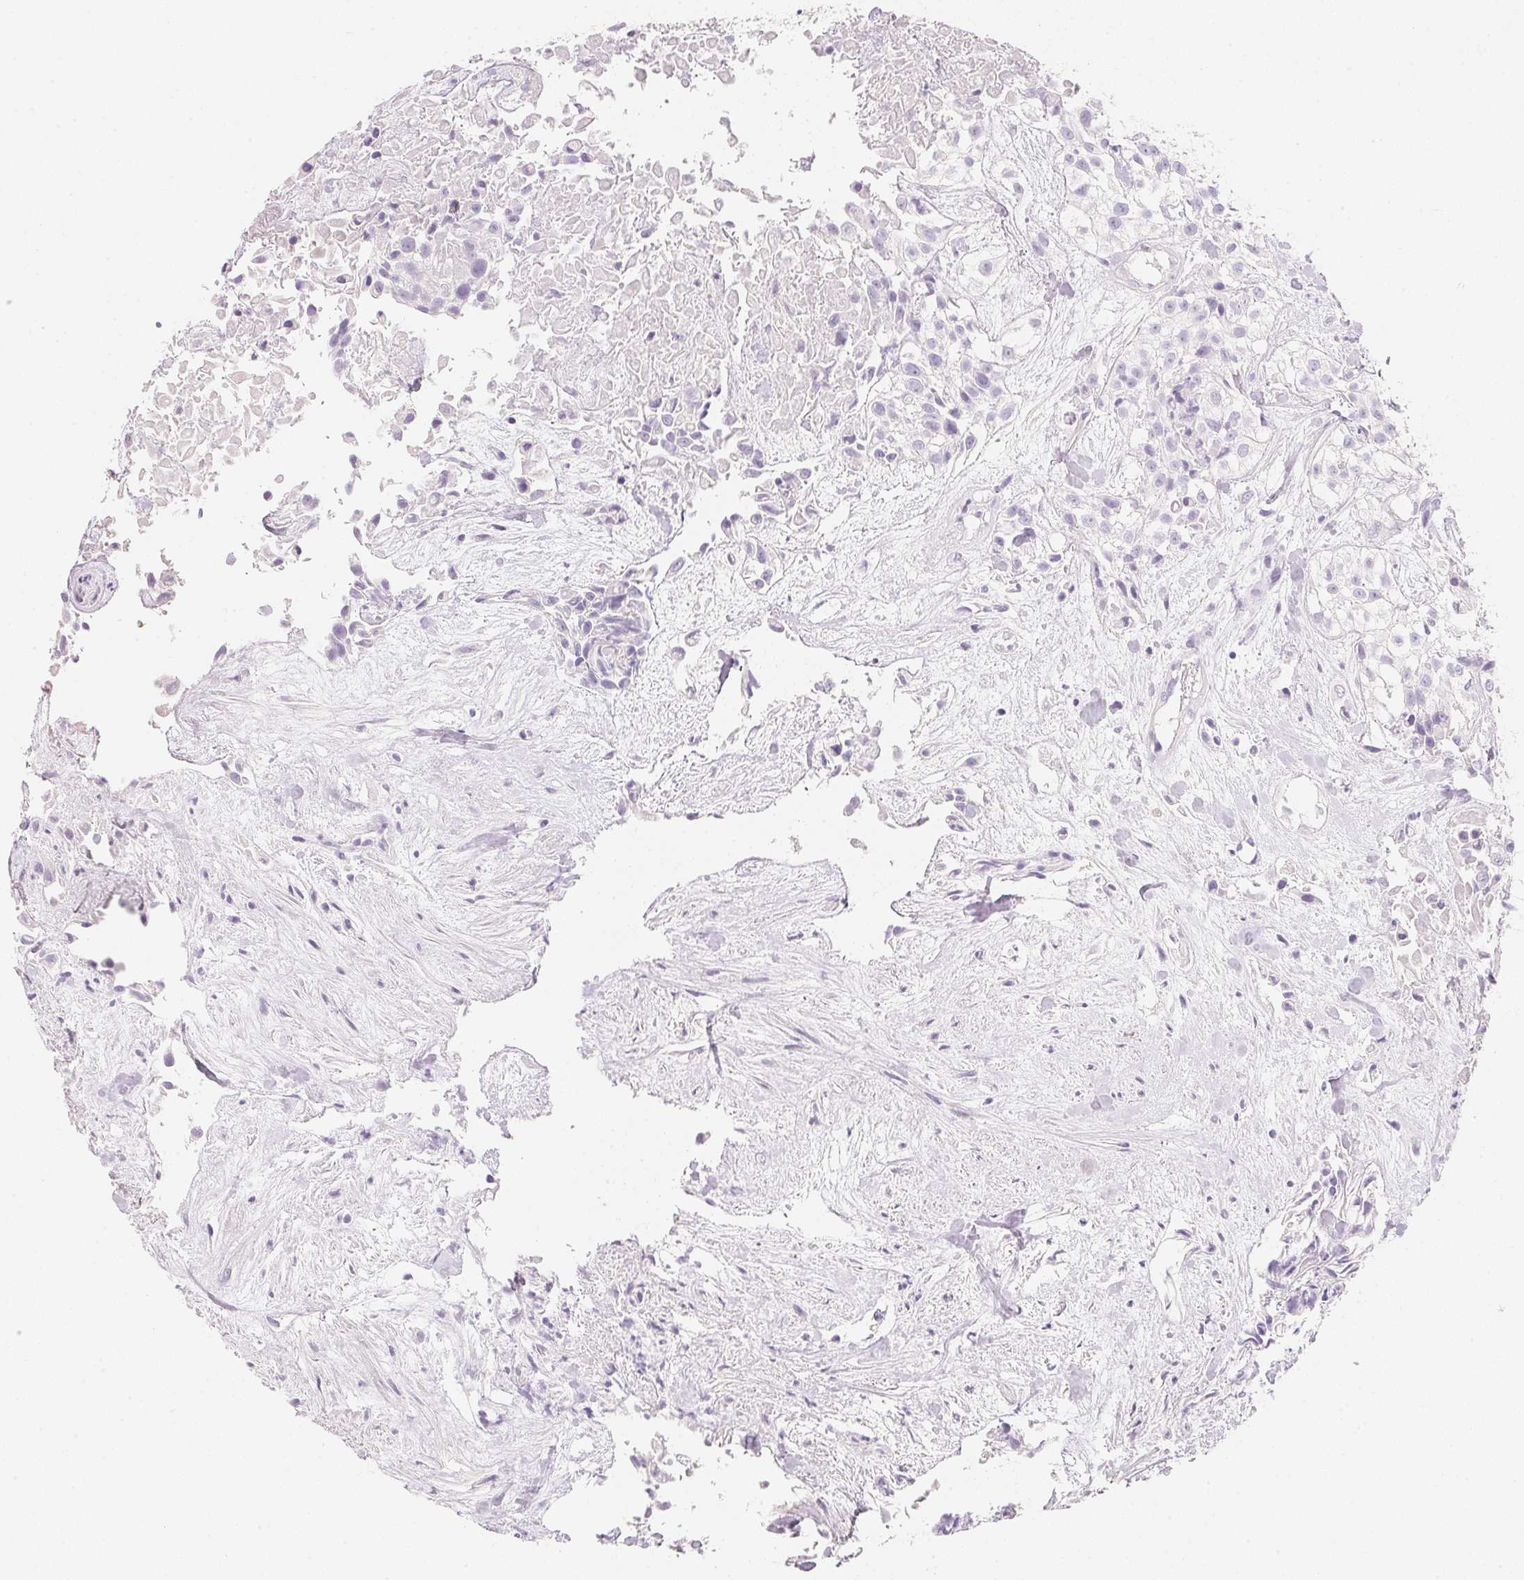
{"staining": {"intensity": "negative", "quantity": "none", "location": "none"}, "tissue": "urothelial cancer", "cell_type": "Tumor cells", "image_type": "cancer", "snomed": [{"axis": "morphology", "description": "Urothelial carcinoma, High grade"}, {"axis": "topography", "description": "Urinary bladder"}], "caption": "Human urothelial cancer stained for a protein using immunohistochemistry shows no expression in tumor cells.", "gene": "ACP3", "patient": {"sex": "male", "age": 56}}